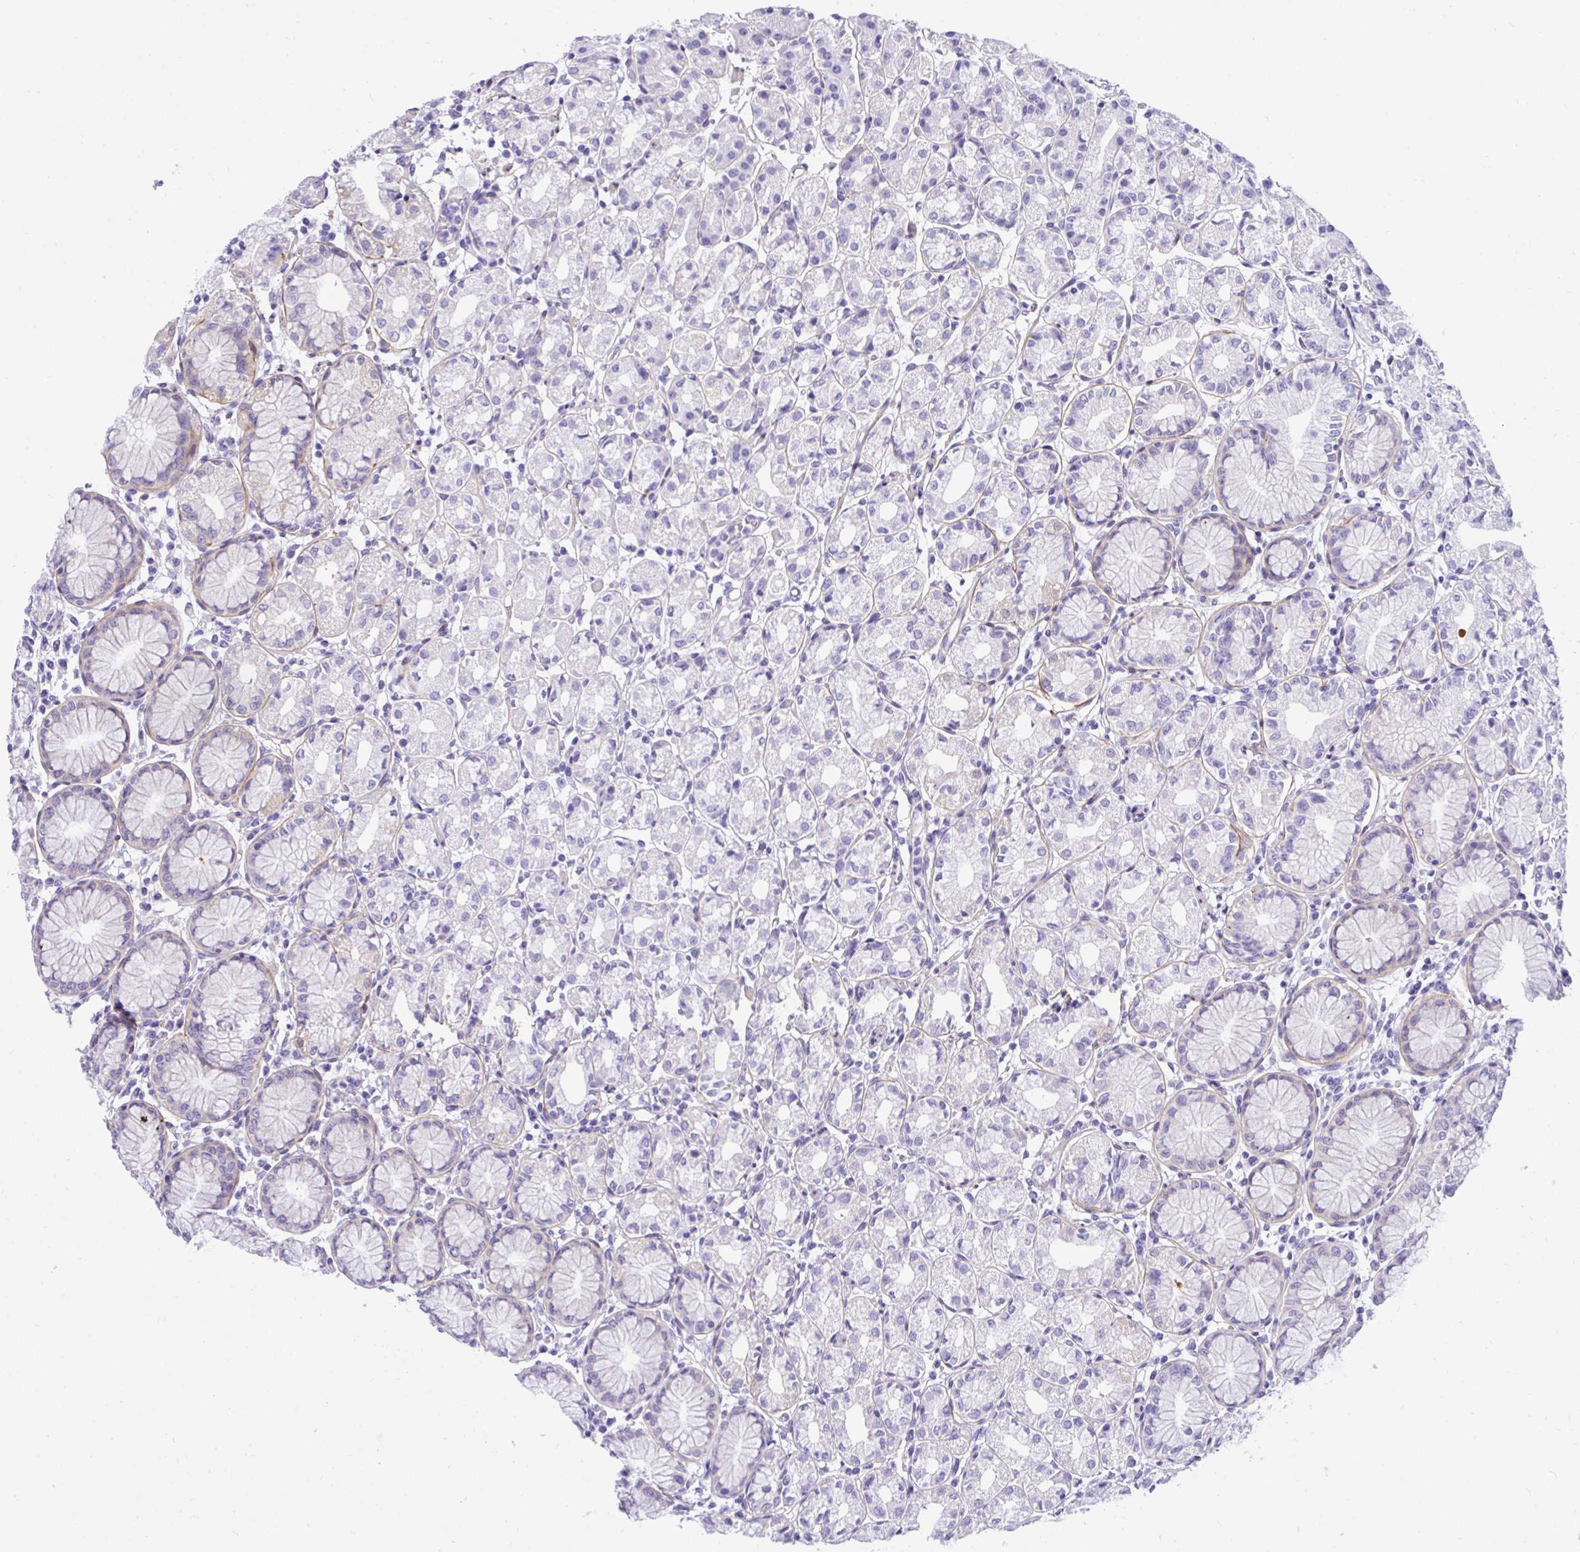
{"staining": {"intensity": "negative", "quantity": "none", "location": "none"}, "tissue": "stomach", "cell_type": "Glandular cells", "image_type": "normal", "snomed": [{"axis": "morphology", "description": "Normal tissue, NOS"}, {"axis": "topography", "description": "Stomach"}], "caption": "DAB (3,3'-diaminobenzidine) immunohistochemical staining of unremarkable stomach exhibits no significant expression in glandular cells.", "gene": "TLN2", "patient": {"sex": "female", "age": 57}}